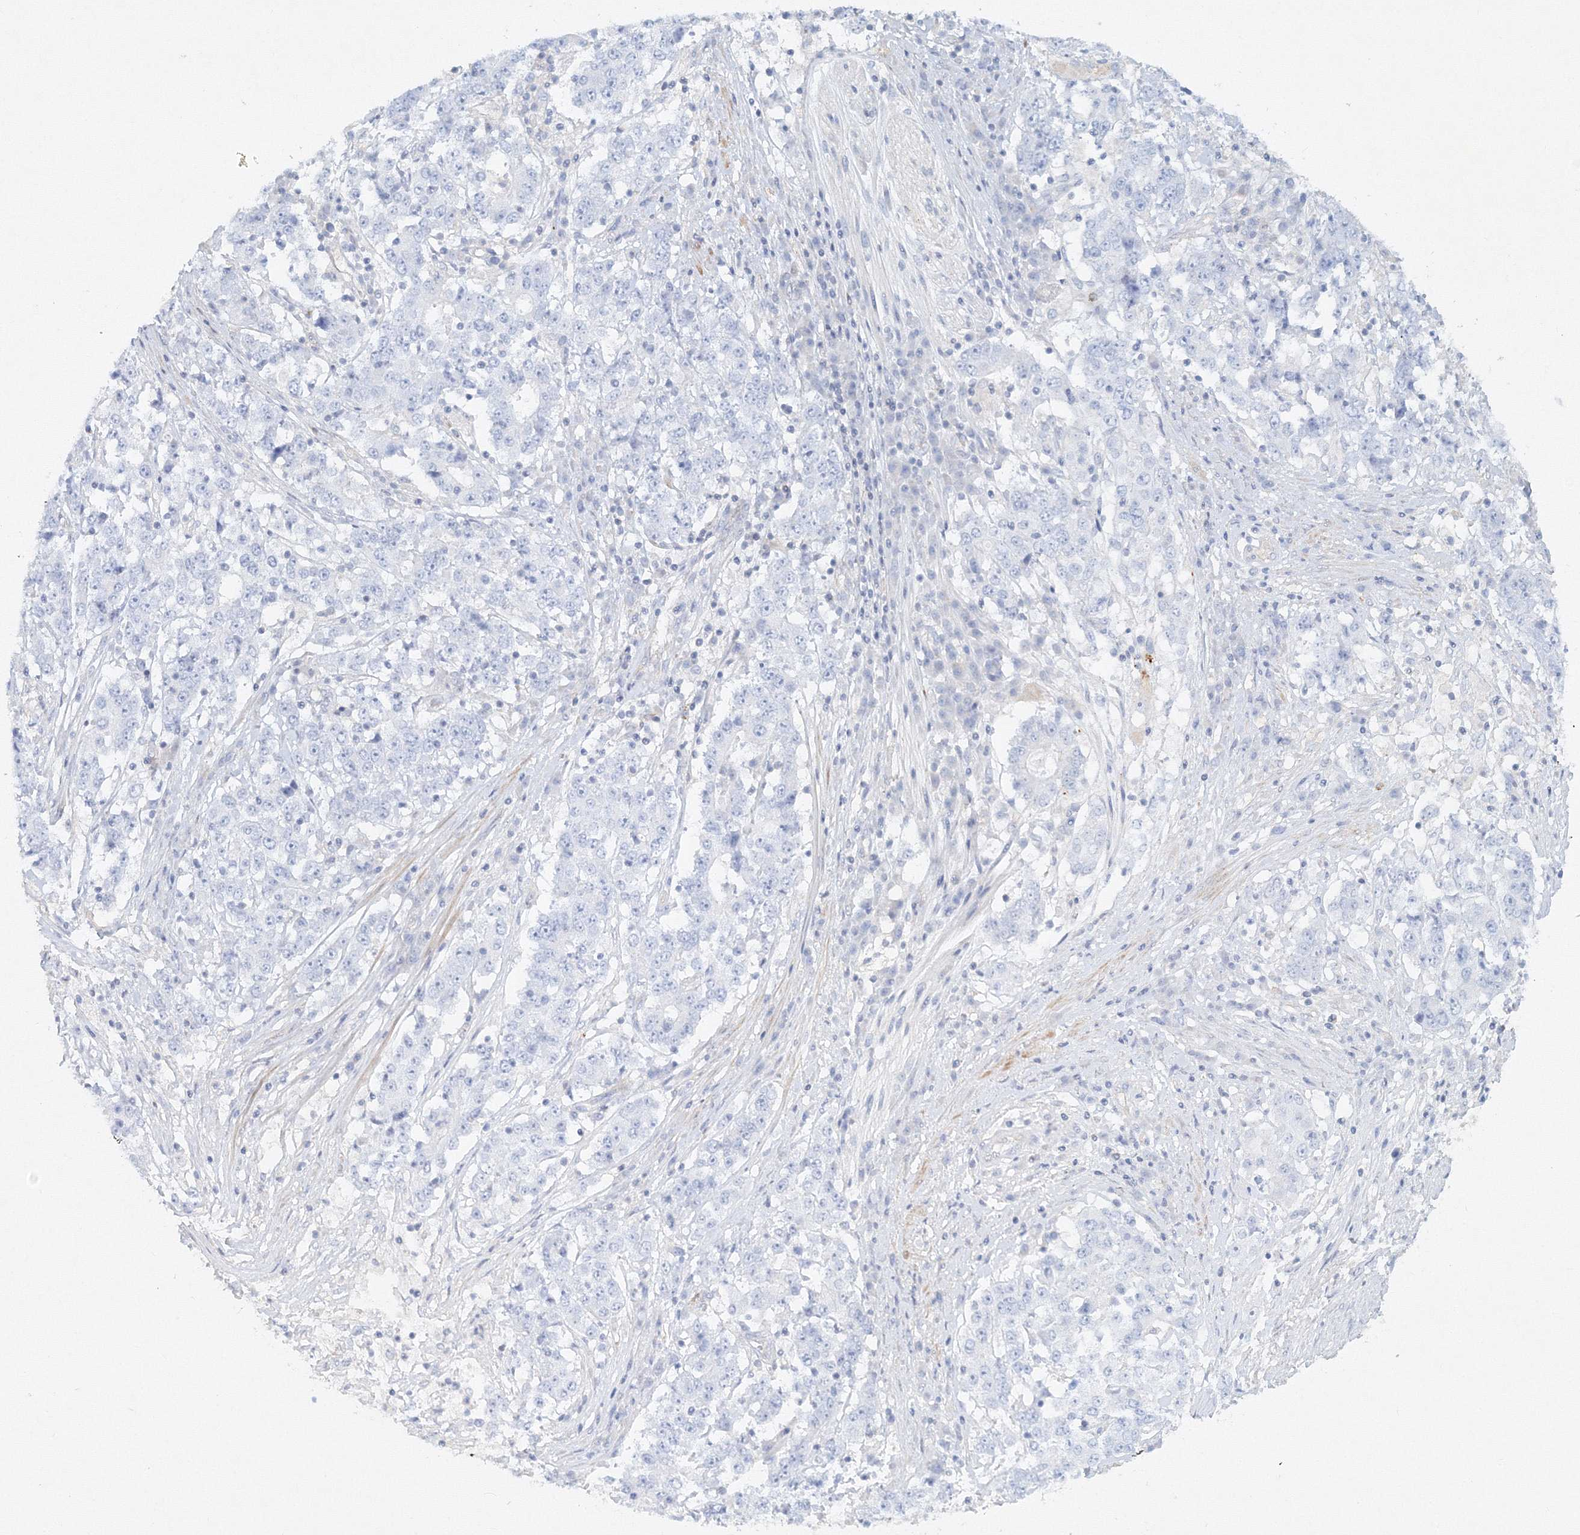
{"staining": {"intensity": "negative", "quantity": "none", "location": "none"}, "tissue": "stomach cancer", "cell_type": "Tumor cells", "image_type": "cancer", "snomed": [{"axis": "morphology", "description": "Adenocarcinoma, NOS"}, {"axis": "topography", "description": "Stomach"}], "caption": "The photomicrograph reveals no staining of tumor cells in stomach cancer (adenocarcinoma).", "gene": "DNAH1", "patient": {"sex": "male", "age": 59}}